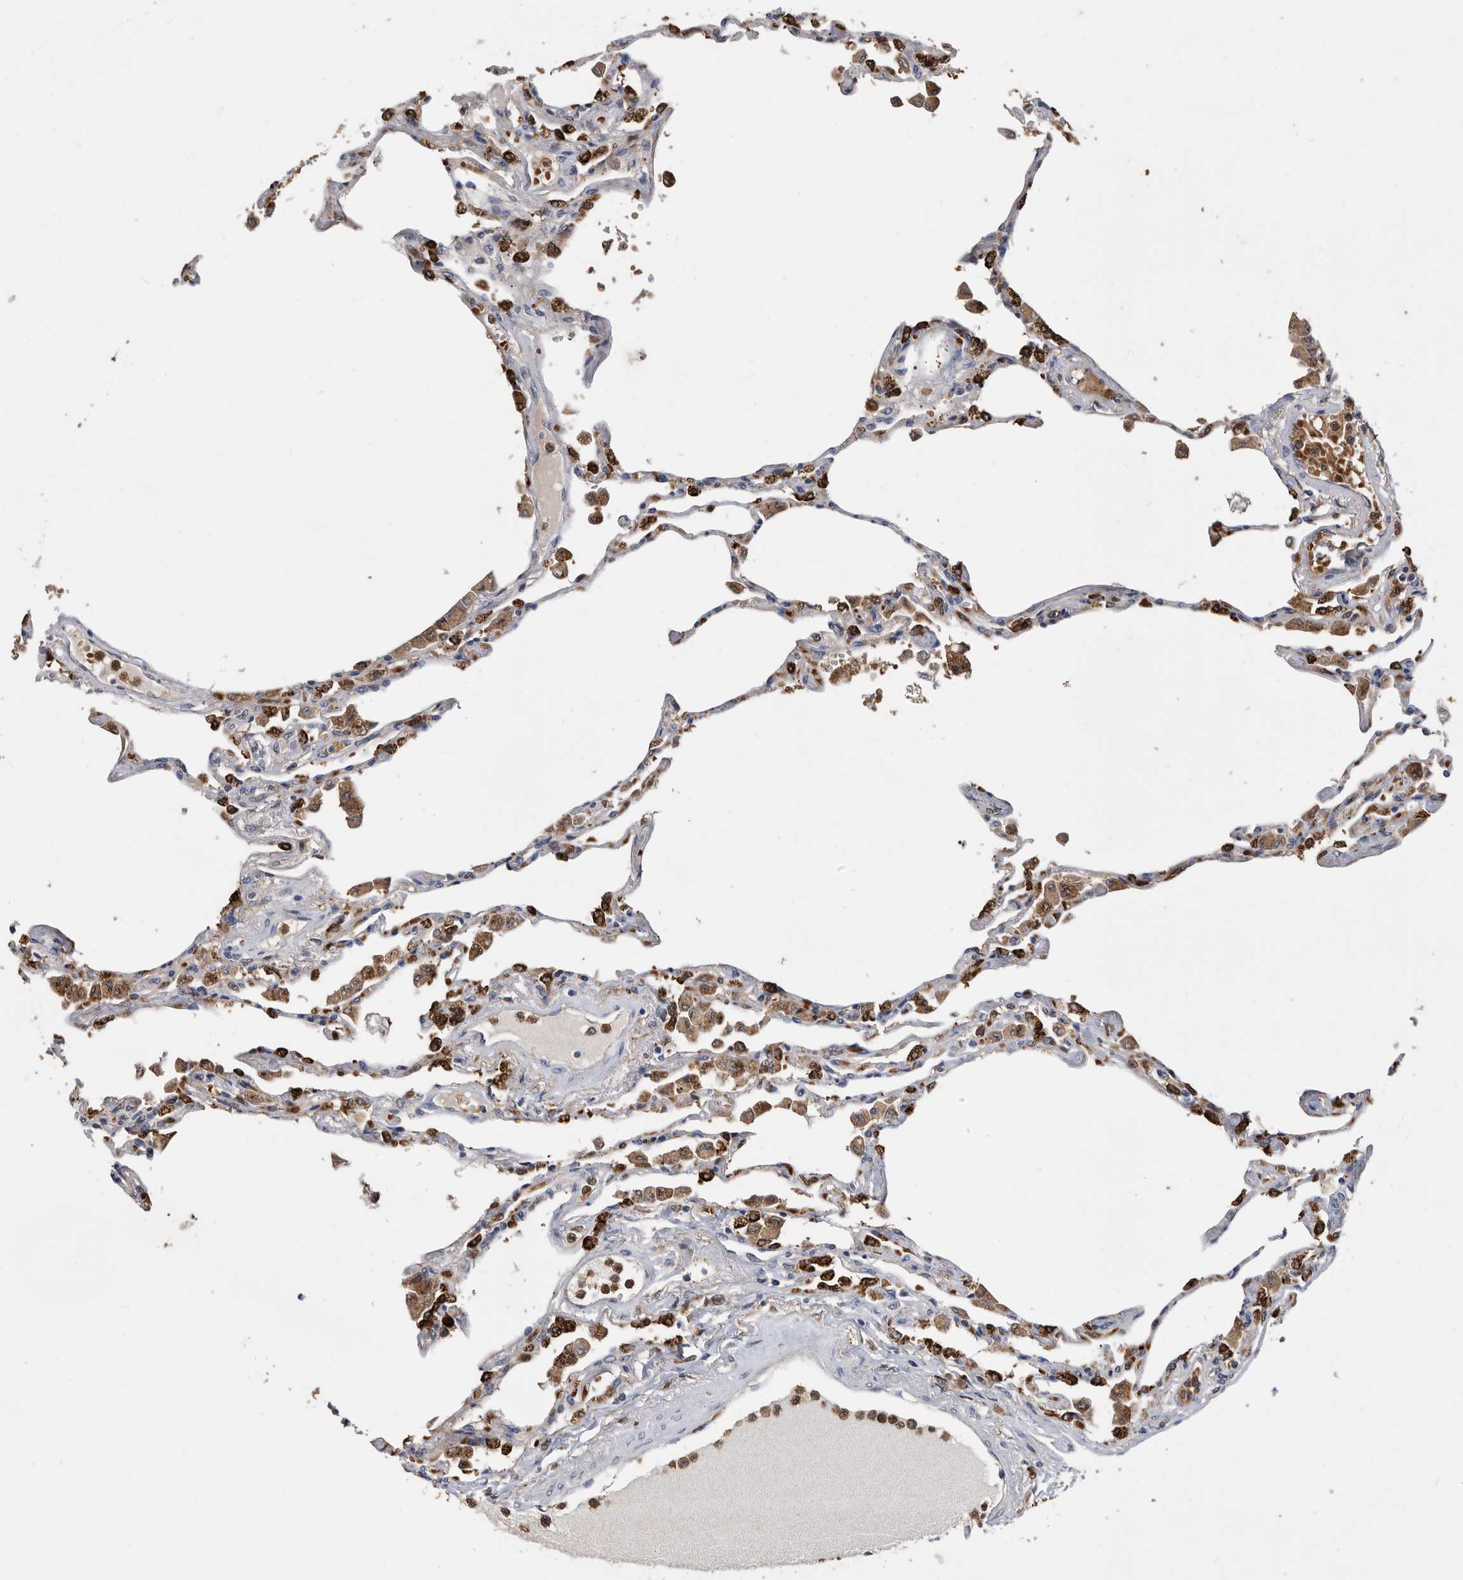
{"staining": {"intensity": "strong", "quantity": "25%-75%", "location": "cytoplasmic/membranous"}, "tissue": "lung", "cell_type": "Alveolar cells", "image_type": "normal", "snomed": [{"axis": "morphology", "description": "Normal tissue, NOS"}, {"axis": "topography", "description": "Bronchus"}, {"axis": "topography", "description": "Lung"}], "caption": "Unremarkable lung was stained to show a protein in brown. There is high levels of strong cytoplasmic/membranous positivity in approximately 25%-75% of alveolar cells.", "gene": "CRISPLD2", "patient": {"sex": "female", "age": 49}}